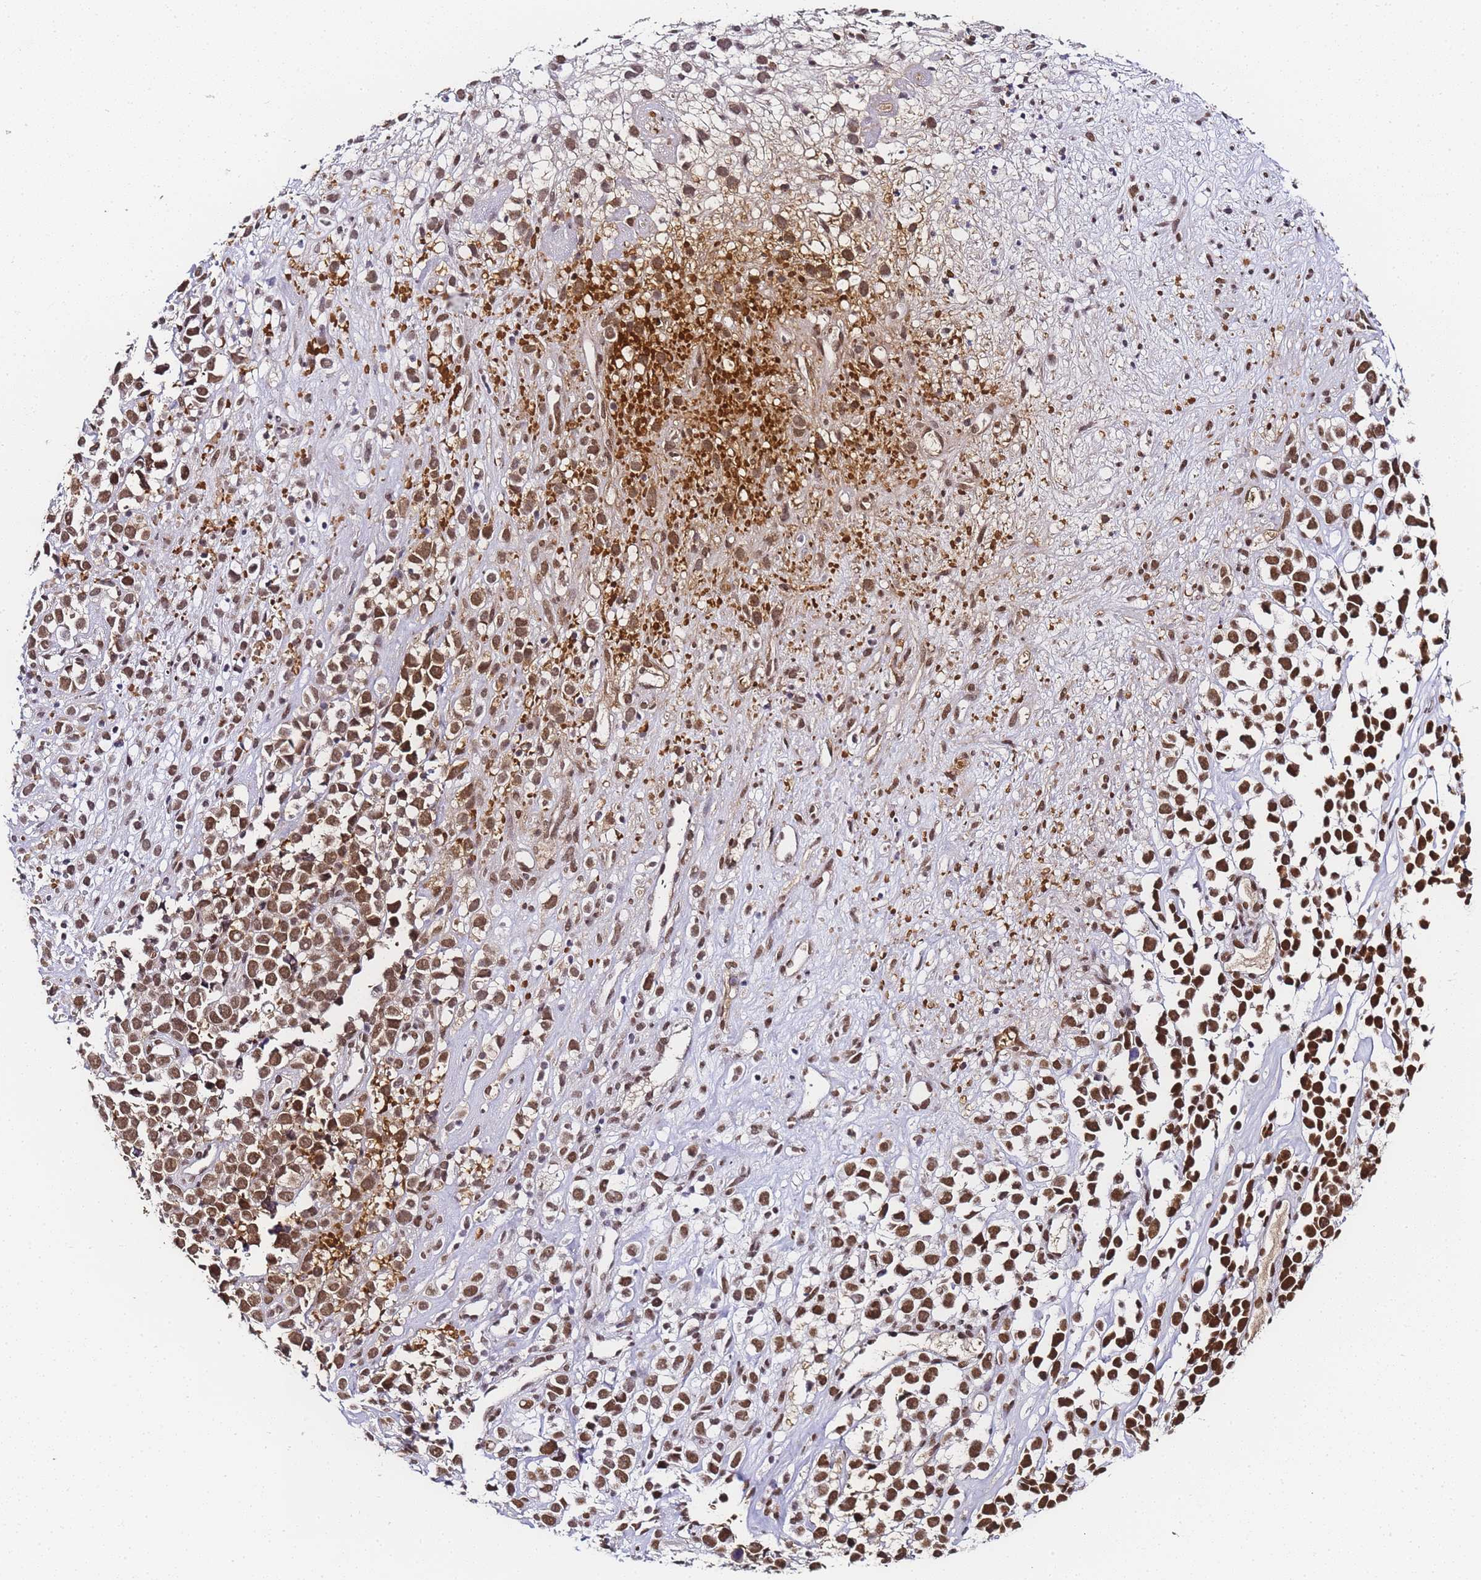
{"staining": {"intensity": "strong", "quantity": ">75%", "location": "nuclear"}, "tissue": "melanoma", "cell_type": "Tumor cells", "image_type": "cancer", "snomed": [{"axis": "morphology", "description": "Malignant melanoma, NOS"}, {"axis": "topography", "description": "Nose, NOS"}], "caption": "Immunohistochemistry of melanoma exhibits high levels of strong nuclear positivity in approximately >75% of tumor cells.", "gene": "POLR1A", "patient": {"sex": "female", "age": 48}}